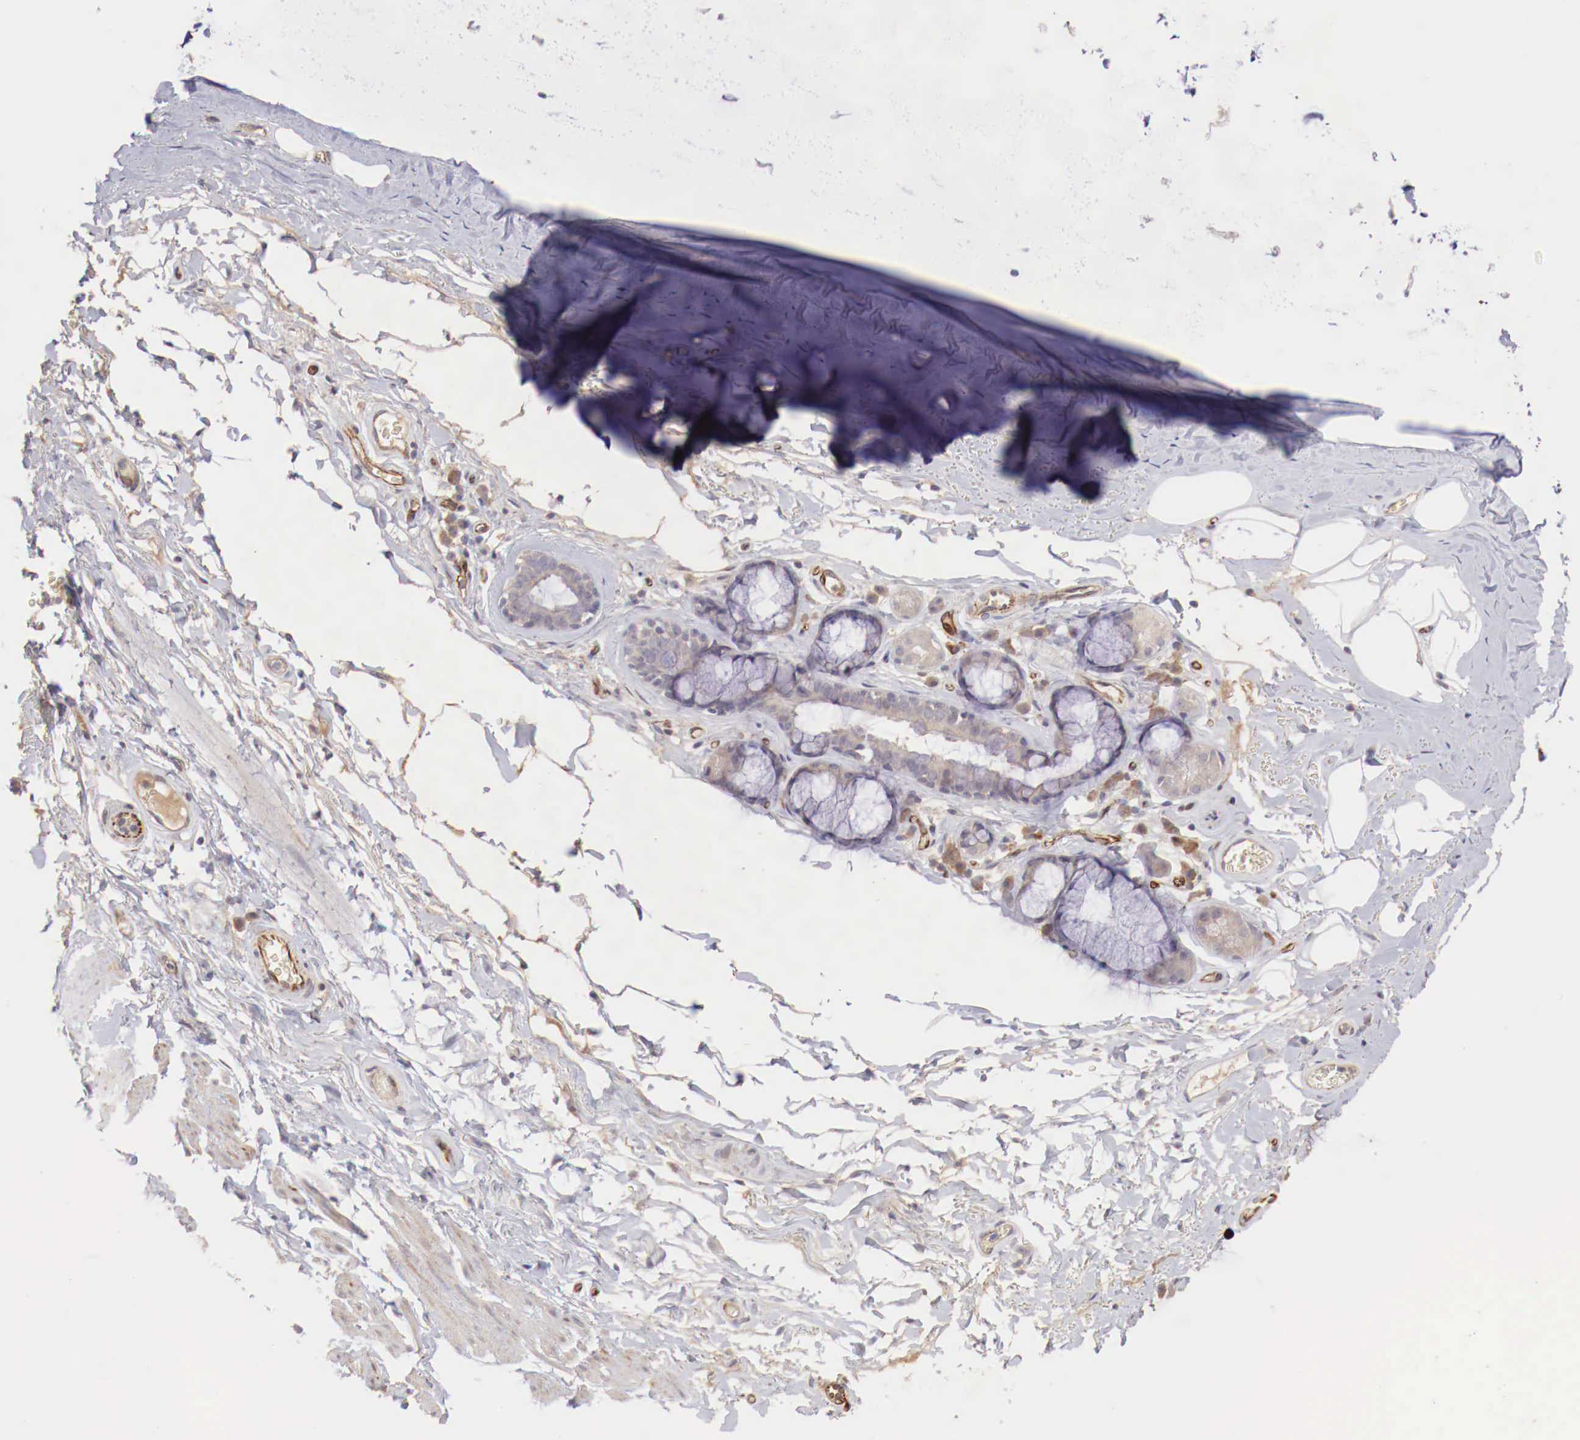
{"staining": {"intensity": "weak", "quantity": "25%-75%", "location": "cytoplasmic/membranous"}, "tissue": "bronchus", "cell_type": "Respiratory epithelial cells", "image_type": "normal", "snomed": [{"axis": "morphology", "description": "Normal tissue, NOS"}, {"axis": "topography", "description": "Cartilage tissue"}], "caption": "Immunohistochemistry (IHC) of benign human bronchus exhibits low levels of weak cytoplasmic/membranous staining in approximately 25%-75% of respiratory epithelial cells. The staining was performed using DAB (3,3'-diaminobenzidine), with brown indicating positive protein expression. Nuclei are stained blue with hematoxylin.", "gene": "WT1", "patient": {"sex": "female", "age": 63}}